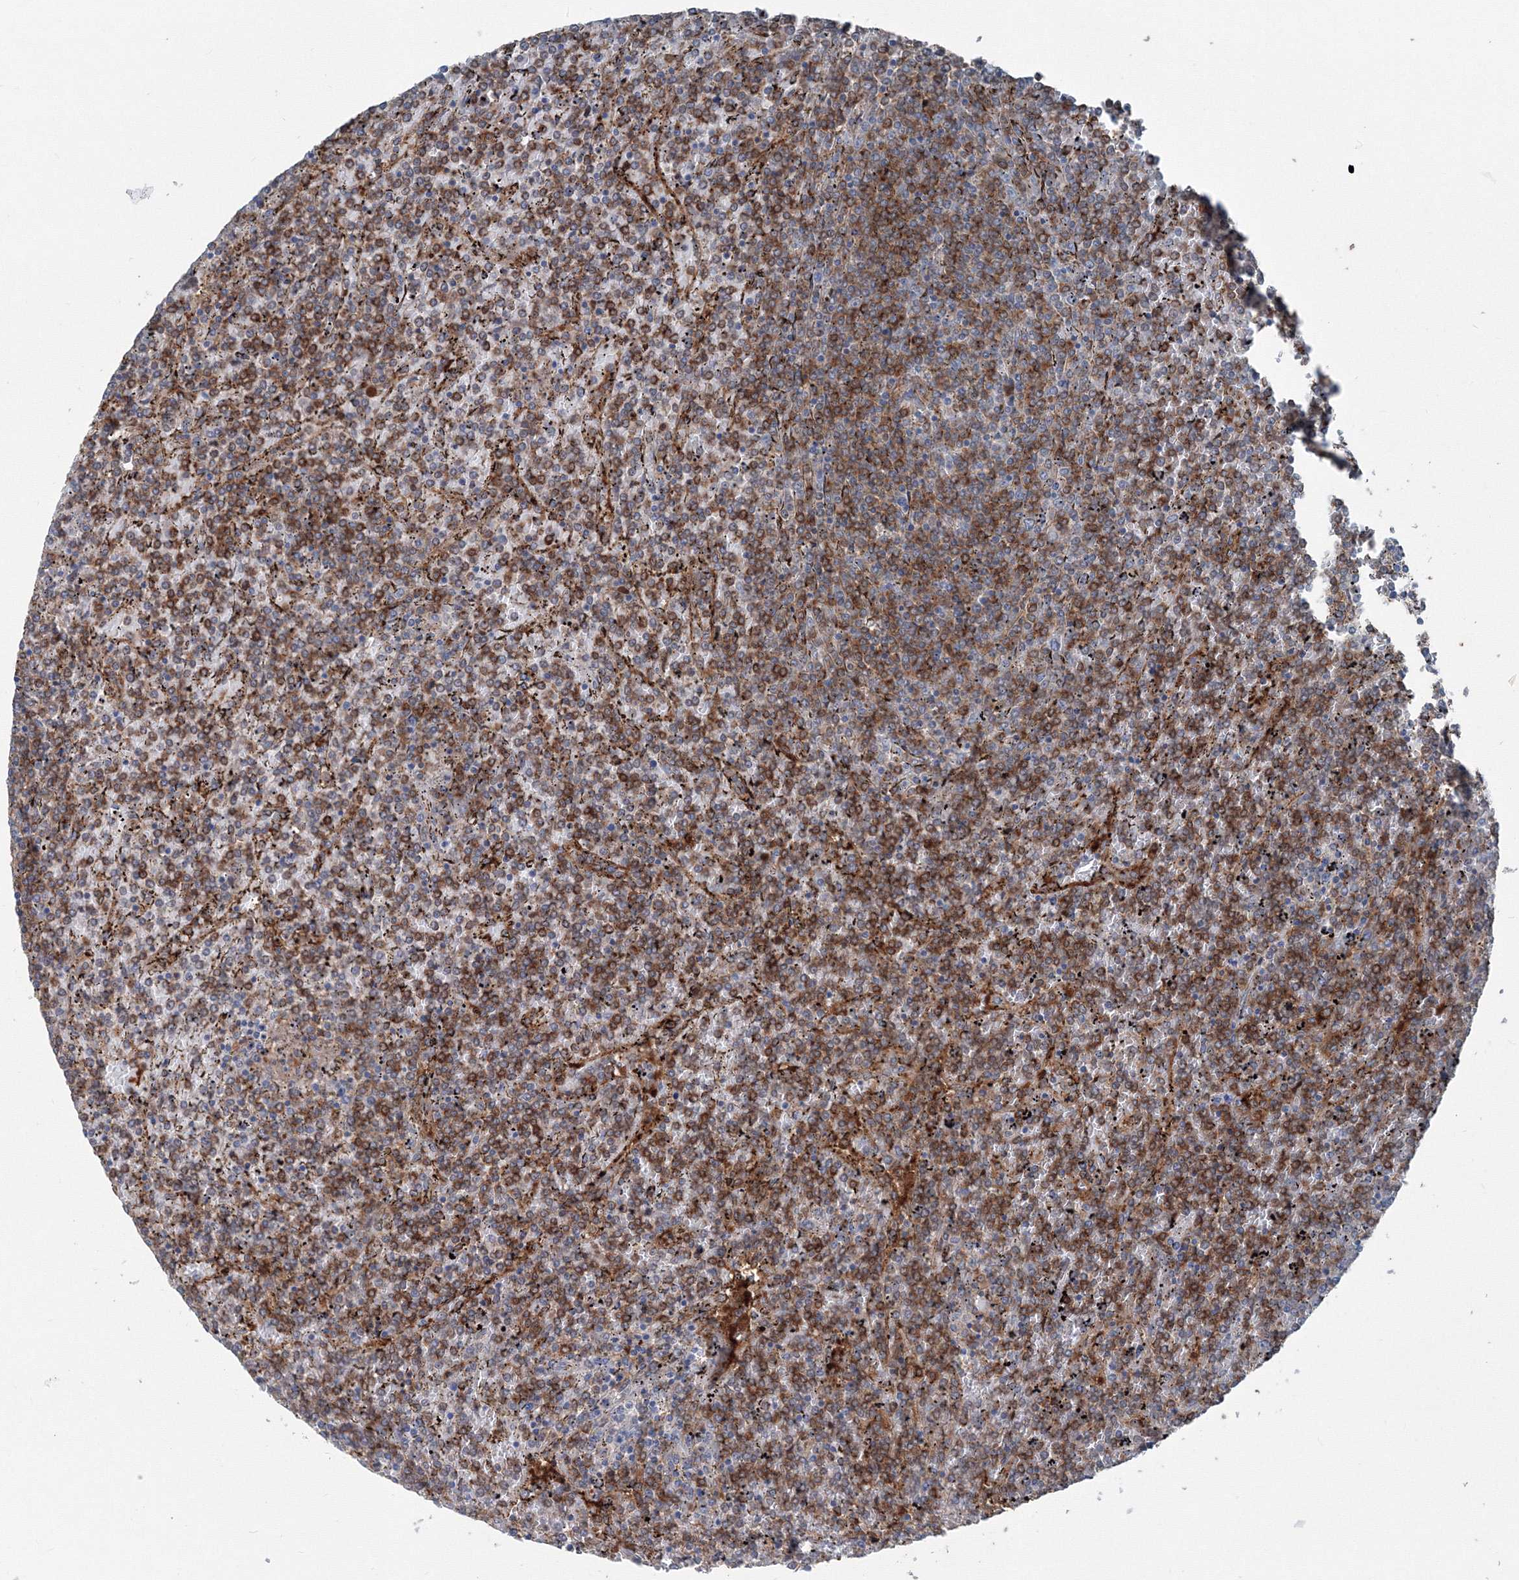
{"staining": {"intensity": "moderate", "quantity": ">75%", "location": "cytoplasmic/membranous"}, "tissue": "lymphoma", "cell_type": "Tumor cells", "image_type": "cancer", "snomed": [{"axis": "morphology", "description": "Malignant lymphoma, non-Hodgkin's type, Low grade"}, {"axis": "topography", "description": "Spleen"}], "caption": "High-power microscopy captured an immunohistochemistry (IHC) photomicrograph of malignant lymphoma, non-Hodgkin's type (low-grade), revealing moderate cytoplasmic/membranous expression in approximately >75% of tumor cells. (Brightfield microscopy of DAB IHC at high magnification).", "gene": "TPRKB", "patient": {"sex": "female", "age": 19}}